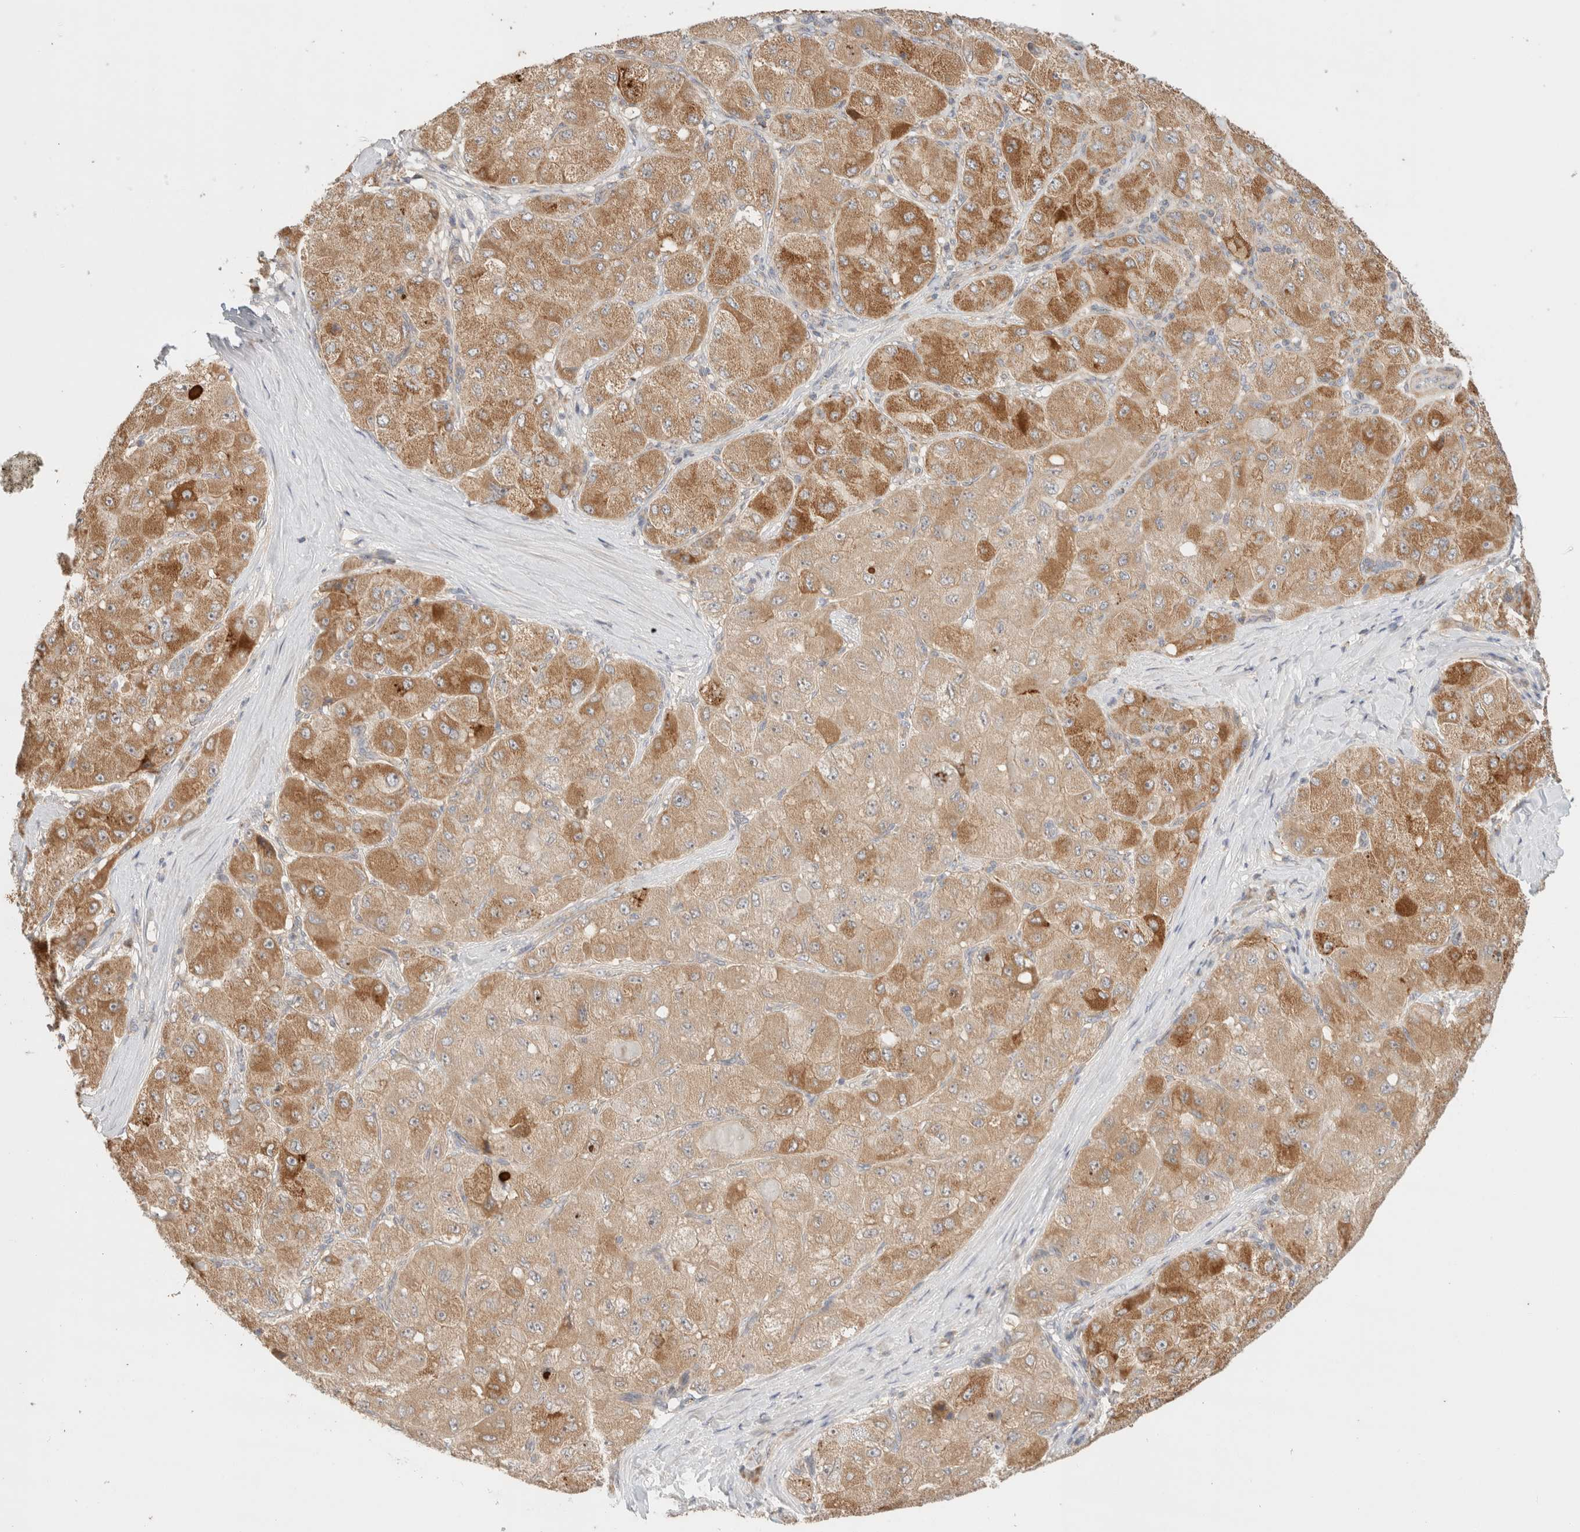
{"staining": {"intensity": "strong", "quantity": "25%-75%", "location": "cytoplasmic/membranous"}, "tissue": "liver cancer", "cell_type": "Tumor cells", "image_type": "cancer", "snomed": [{"axis": "morphology", "description": "Carcinoma, Hepatocellular, NOS"}, {"axis": "topography", "description": "Liver"}], "caption": "Human liver cancer (hepatocellular carcinoma) stained for a protein (brown) displays strong cytoplasmic/membranous positive positivity in approximately 25%-75% of tumor cells.", "gene": "MRM3", "patient": {"sex": "male", "age": 80}}